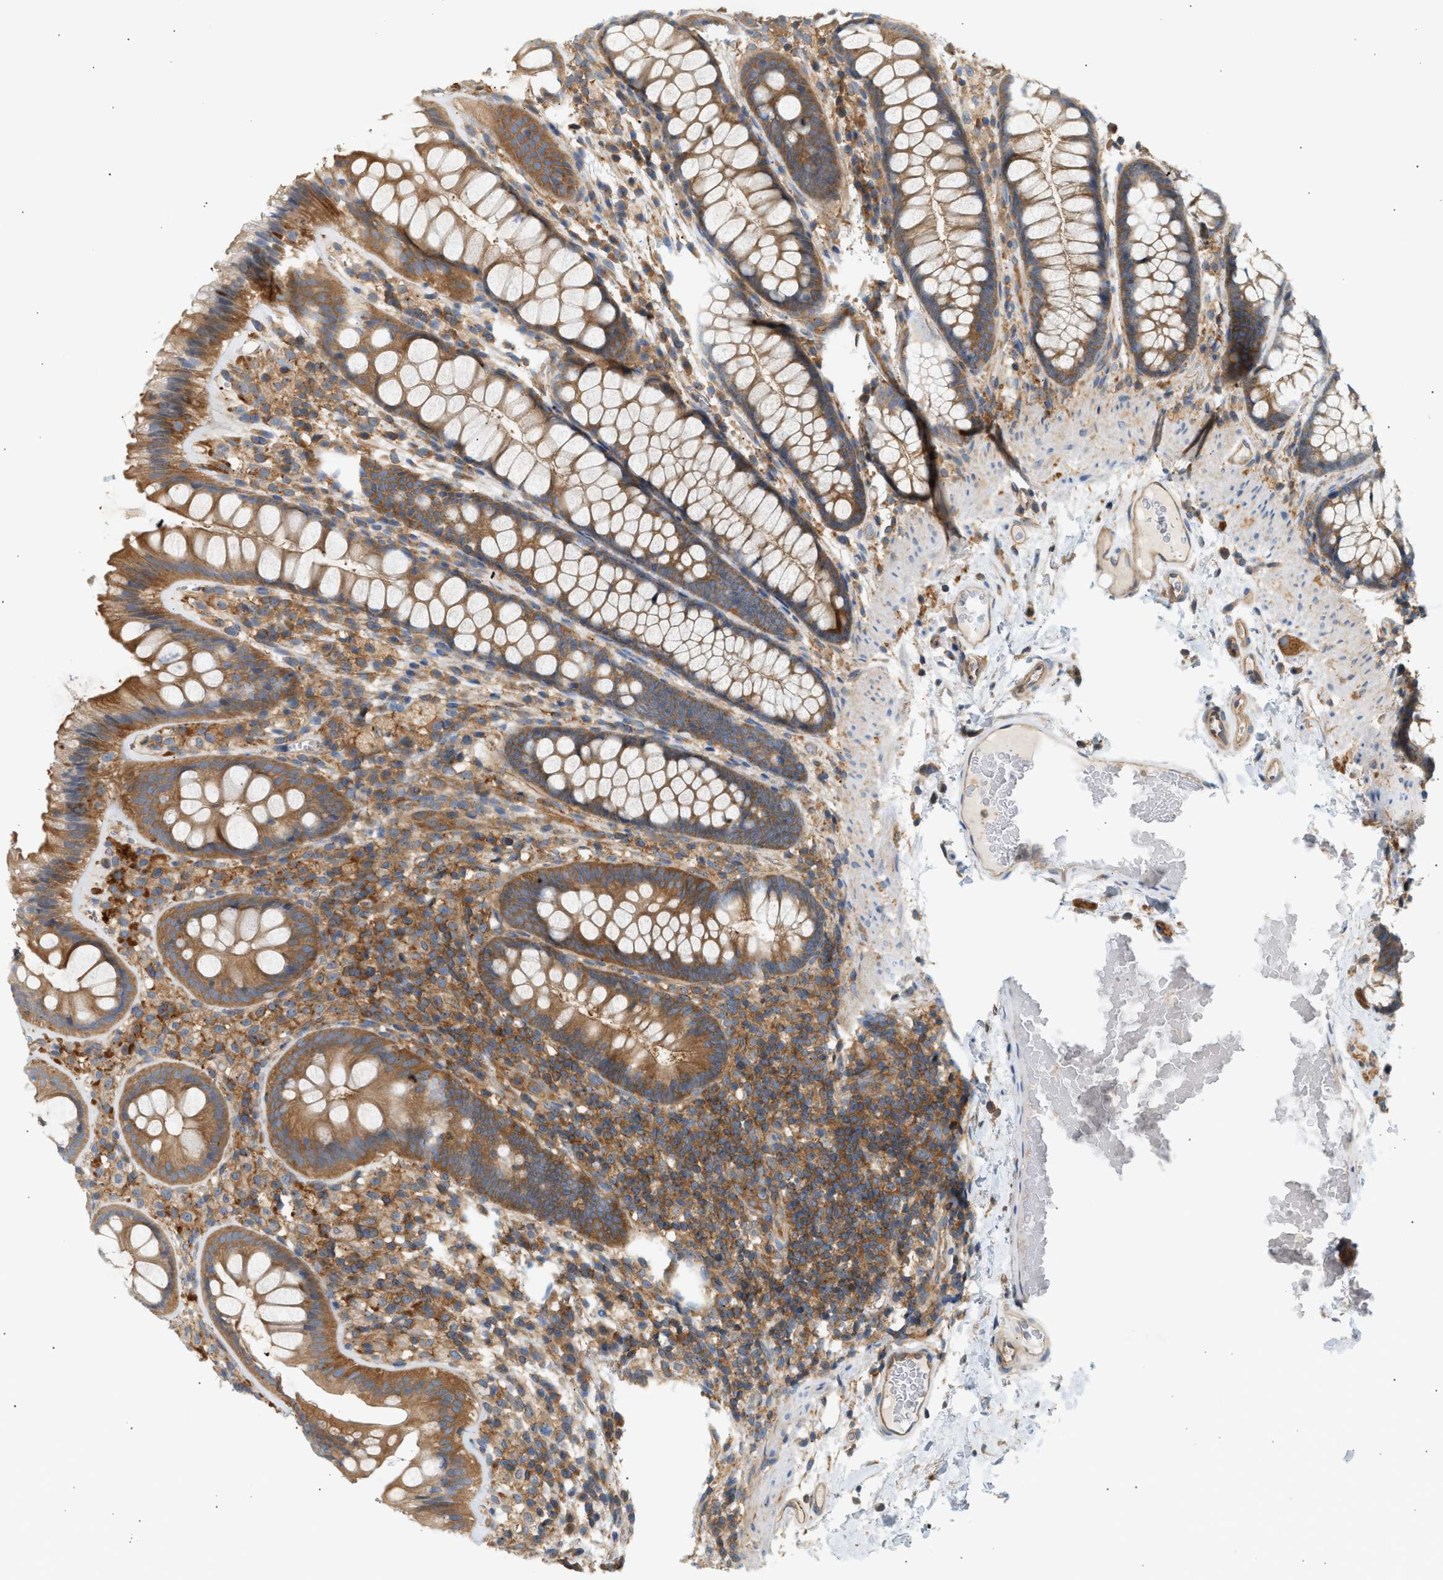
{"staining": {"intensity": "moderate", "quantity": ">75%", "location": "cytoplasmic/membranous"}, "tissue": "colon", "cell_type": "Endothelial cells", "image_type": "normal", "snomed": [{"axis": "morphology", "description": "Normal tissue, NOS"}, {"axis": "topography", "description": "Colon"}], "caption": "Human colon stained with a brown dye shows moderate cytoplasmic/membranous positive expression in approximately >75% of endothelial cells.", "gene": "PAFAH1B1", "patient": {"sex": "female", "age": 56}}